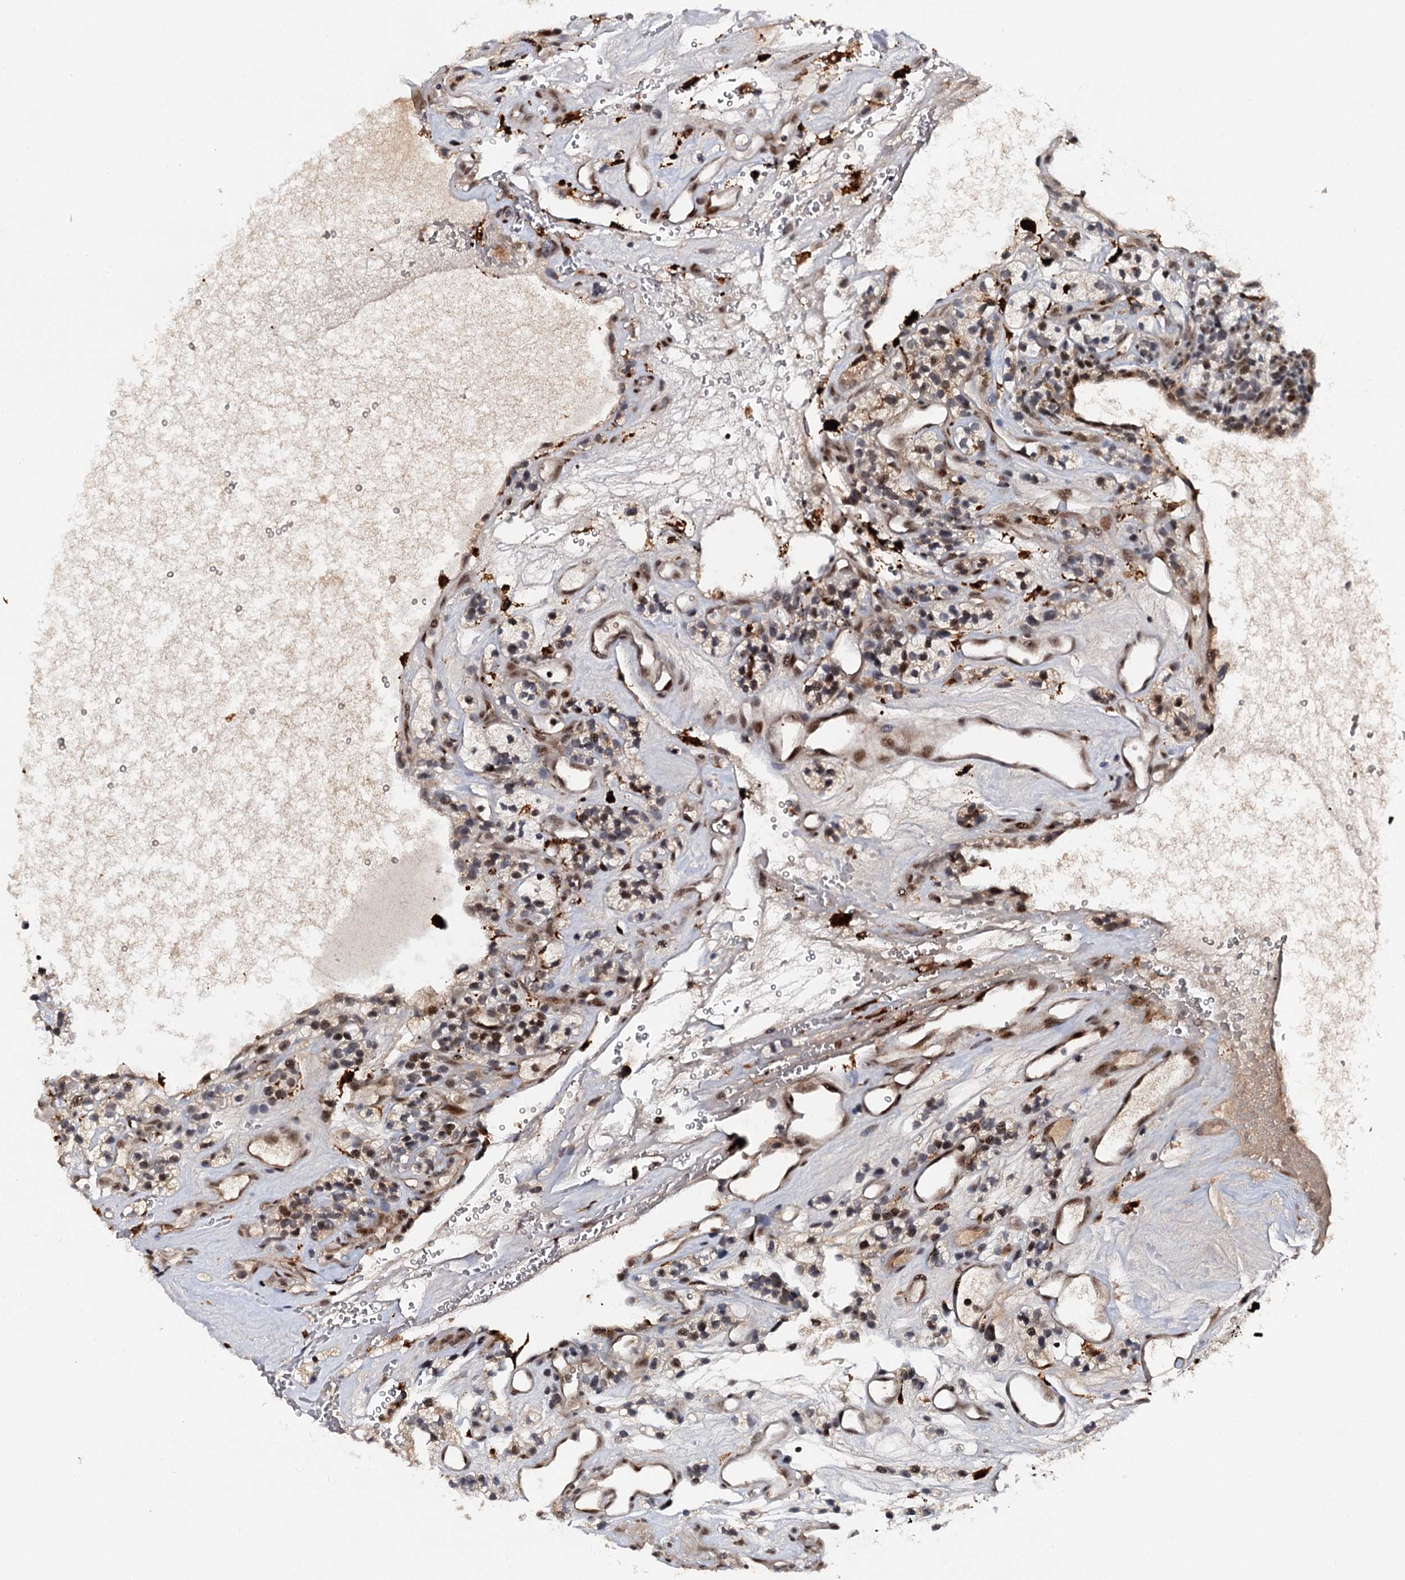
{"staining": {"intensity": "moderate", "quantity": "25%-75%", "location": "nuclear"}, "tissue": "renal cancer", "cell_type": "Tumor cells", "image_type": "cancer", "snomed": [{"axis": "morphology", "description": "Adenocarcinoma, NOS"}, {"axis": "topography", "description": "Kidney"}], "caption": "Renal cancer was stained to show a protein in brown. There is medium levels of moderate nuclear expression in approximately 25%-75% of tumor cells.", "gene": "BUD13", "patient": {"sex": "female", "age": 57}}